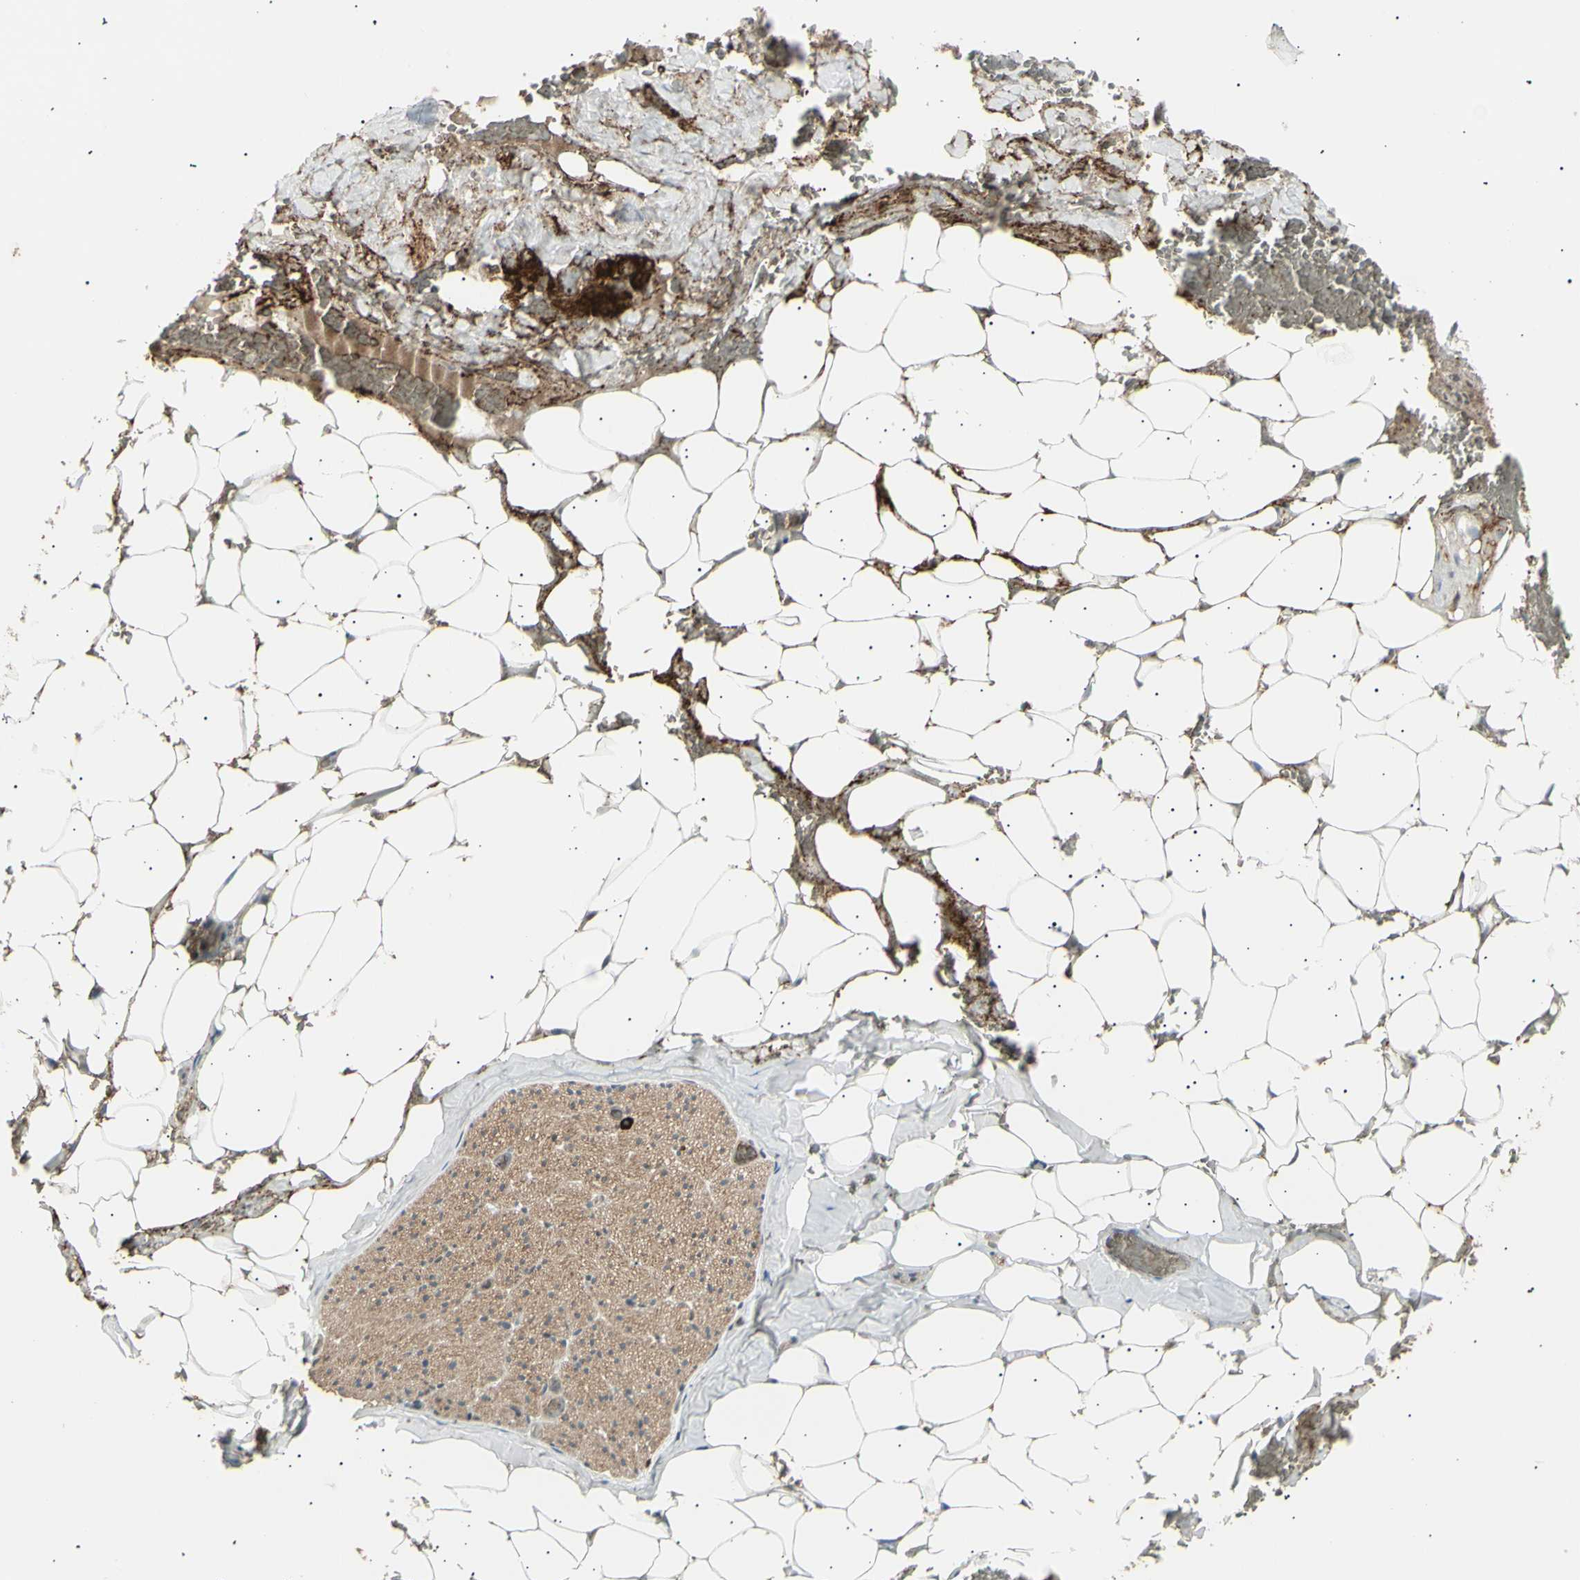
{"staining": {"intensity": "moderate", "quantity": ">75%", "location": "cytoplasmic/membranous"}, "tissue": "adipose tissue", "cell_type": "Adipocytes", "image_type": "normal", "snomed": [{"axis": "morphology", "description": "Normal tissue, NOS"}, {"axis": "topography", "description": "Peripheral nerve tissue"}], "caption": "Adipocytes show moderate cytoplasmic/membranous expression in approximately >75% of cells in normal adipose tissue. Using DAB (3,3'-diaminobenzidine) (brown) and hematoxylin (blue) stains, captured at high magnification using brightfield microscopy.", "gene": "NUAK2", "patient": {"sex": "male", "age": 70}}